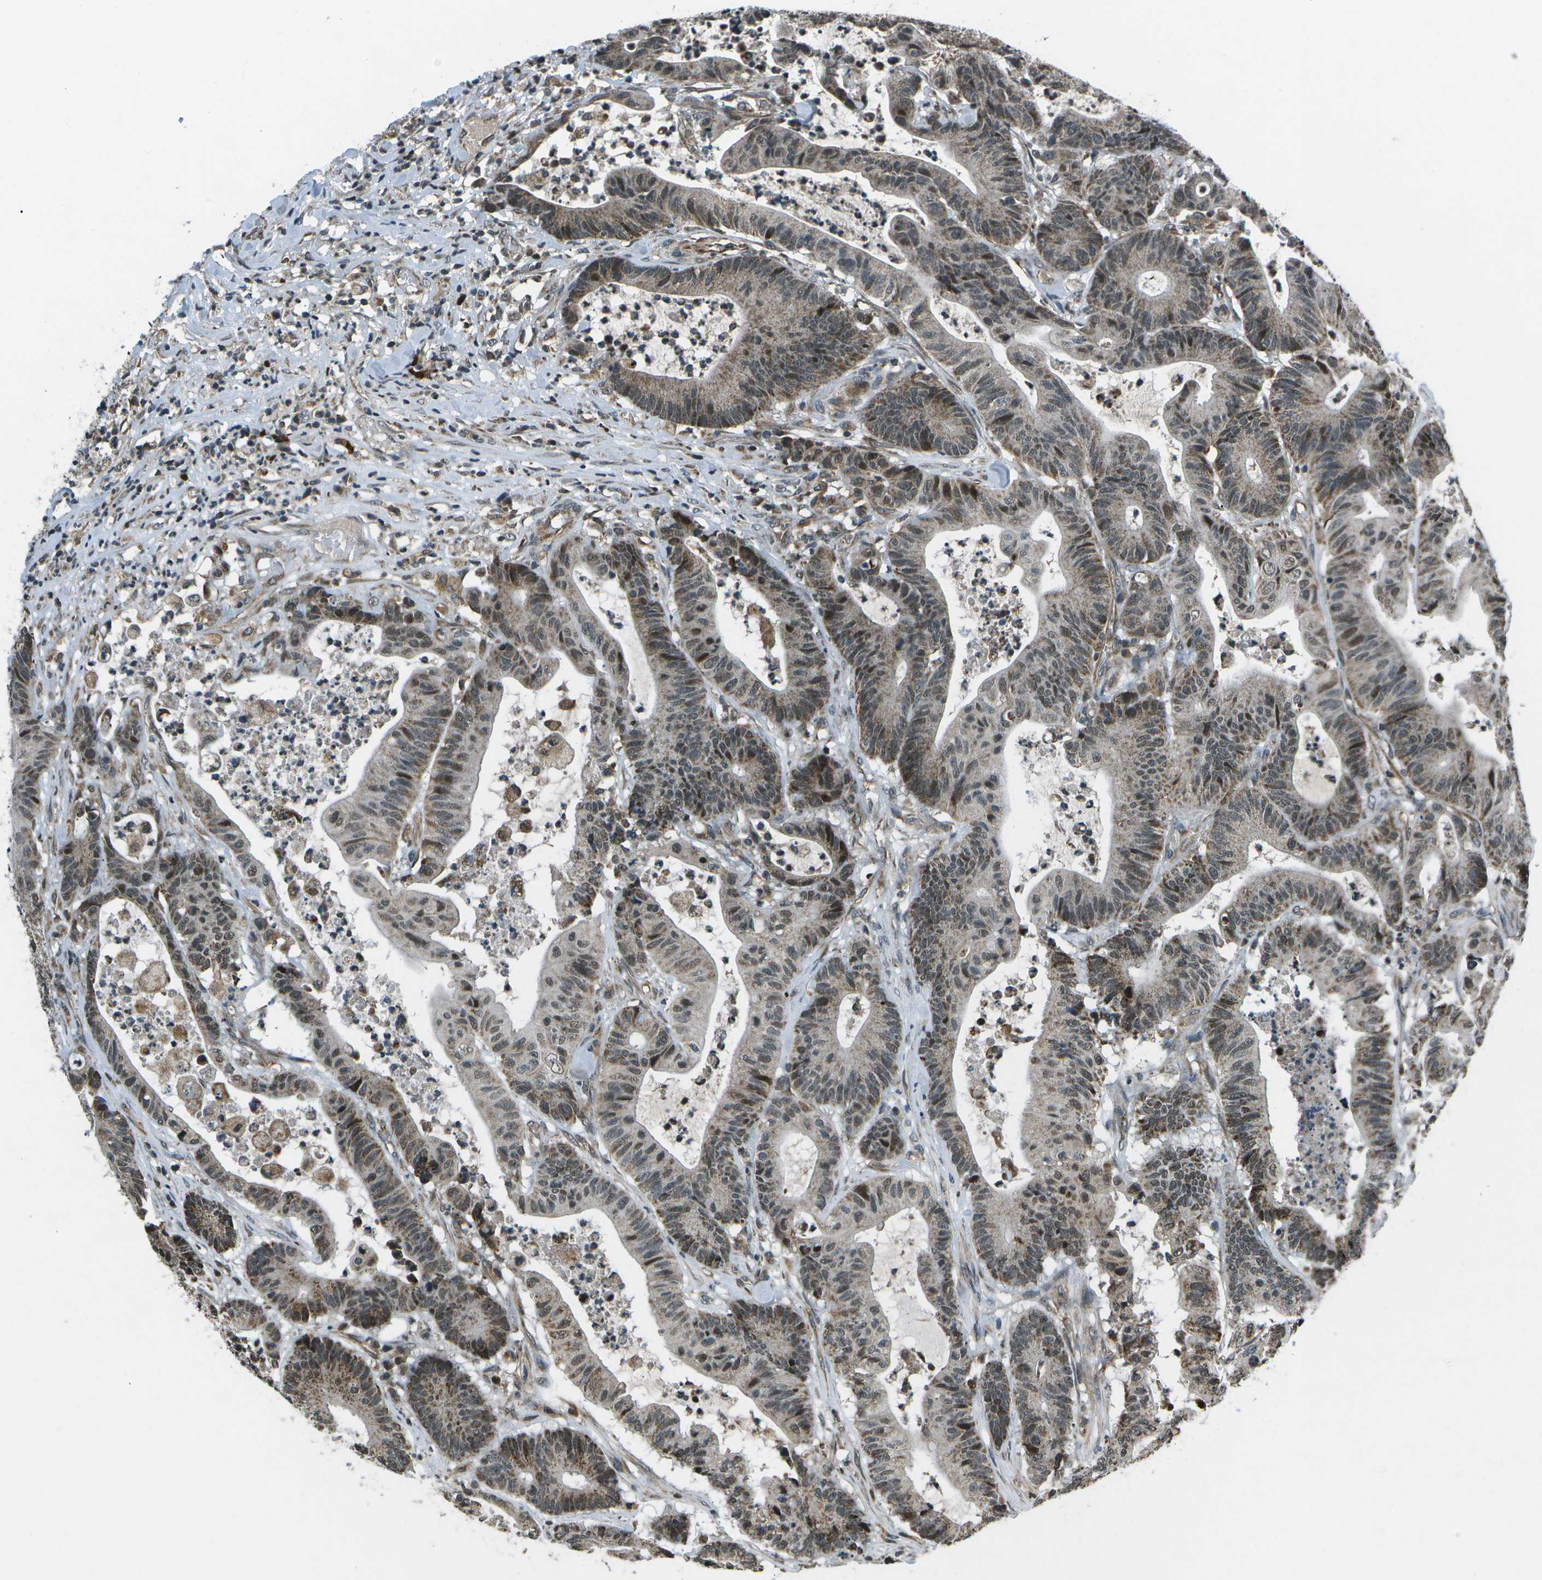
{"staining": {"intensity": "moderate", "quantity": "25%-75%", "location": "cytoplasmic/membranous,nuclear"}, "tissue": "colorectal cancer", "cell_type": "Tumor cells", "image_type": "cancer", "snomed": [{"axis": "morphology", "description": "Adenocarcinoma, NOS"}, {"axis": "topography", "description": "Colon"}], "caption": "Immunohistochemistry histopathology image of human adenocarcinoma (colorectal) stained for a protein (brown), which shows medium levels of moderate cytoplasmic/membranous and nuclear expression in approximately 25%-75% of tumor cells.", "gene": "EIF2AK1", "patient": {"sex": "female", "age": 84}}